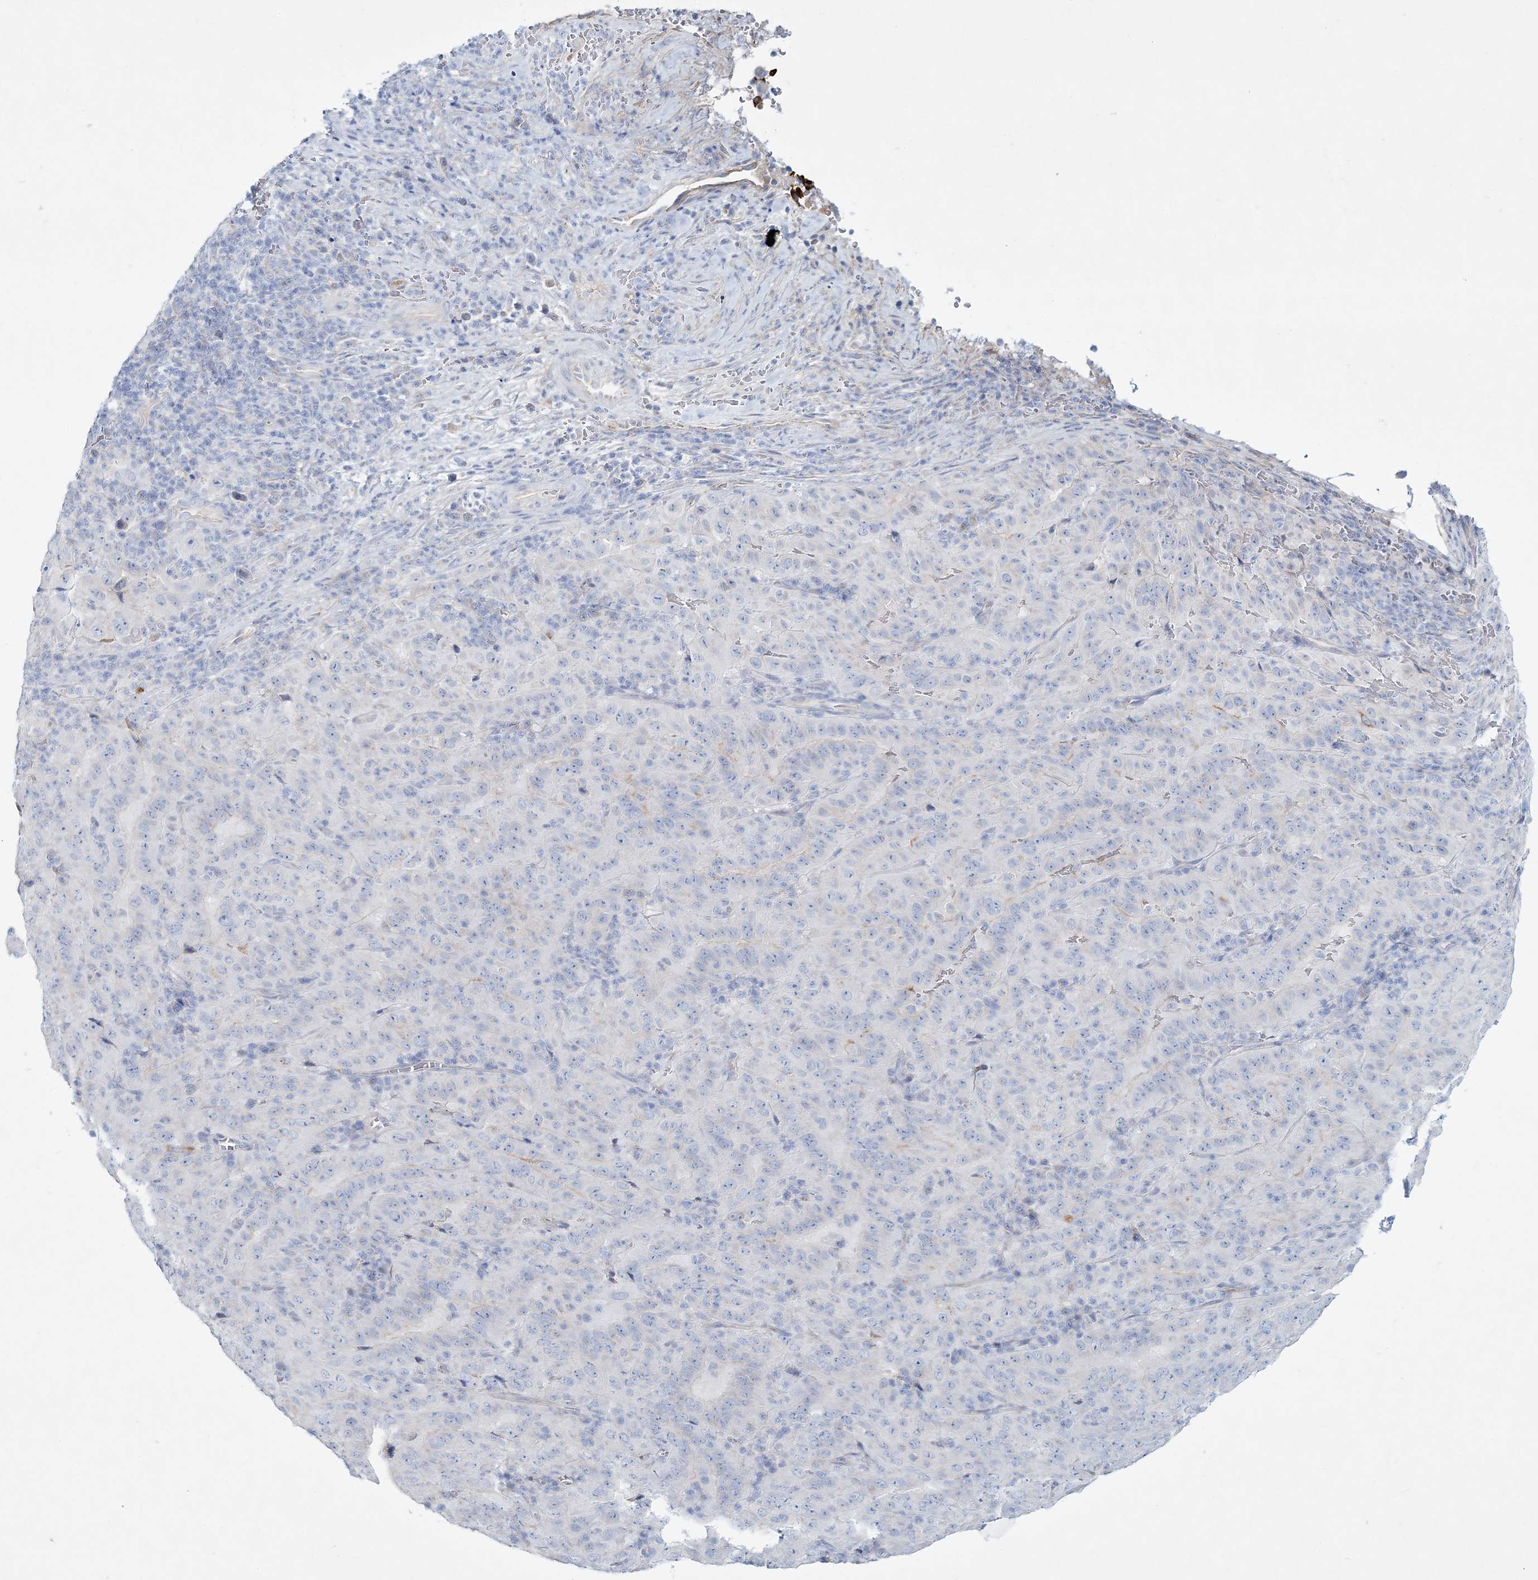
{"staining": {"intensity": "negative", "quantity": "none", "location": "none"}, "tissue": "pancreatic cancer", "cell_type": "Tumor cells", "image_type": "cancer", "snomed": [{"axis": "morphology", "description": "Adenocarcinoma, NOS"}, {"axis": "topography", "description": "Pancreas"}], "caption": "Tumor cells are negative for protein expression in human pancreatic cancer (adenocarcinoma).", "gene": "ADGRL1", "patient": {"sex": "male", "age": 63}}